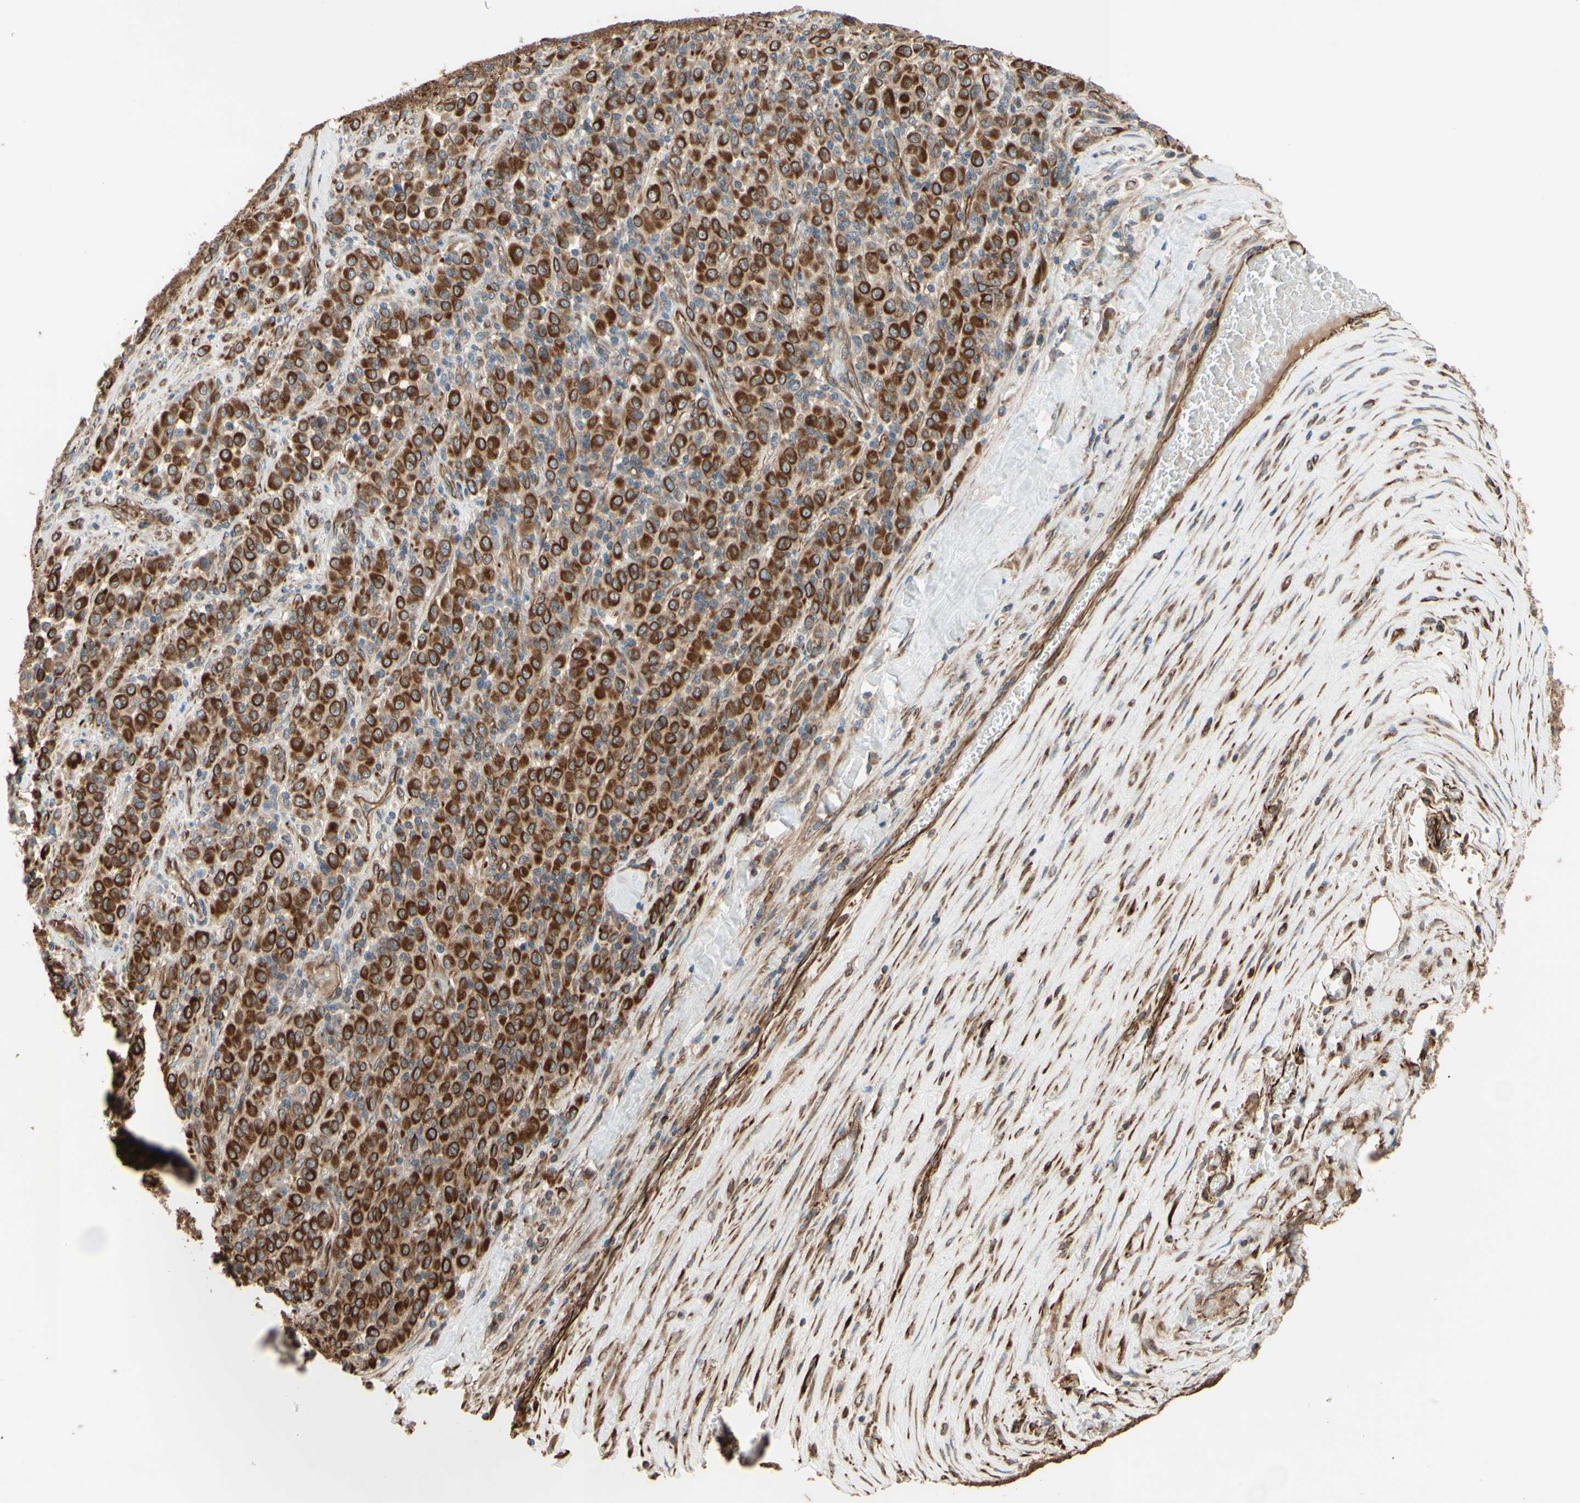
{"staining": {"intensity": "moderate", "quantity": ">75%", "location": "cytoplasmic/membranous"}, "tissue": "melanoma", "cell_type": "Tumor cells", "image_type": "cancer", "snomed": [{"axis": "morphology", "description": "Malignant melanoma, Metastatic site"}, {"axis": "topography", "description": "Pancreas"}], "caption": "A brown stain highlights moderate cytoplasmic/membranous positivity of a protein in human malignant melanoma (metastatic site) tumor cells.", "gene": "TRAF2", "patient": {"sex": "female", "age": 30}}